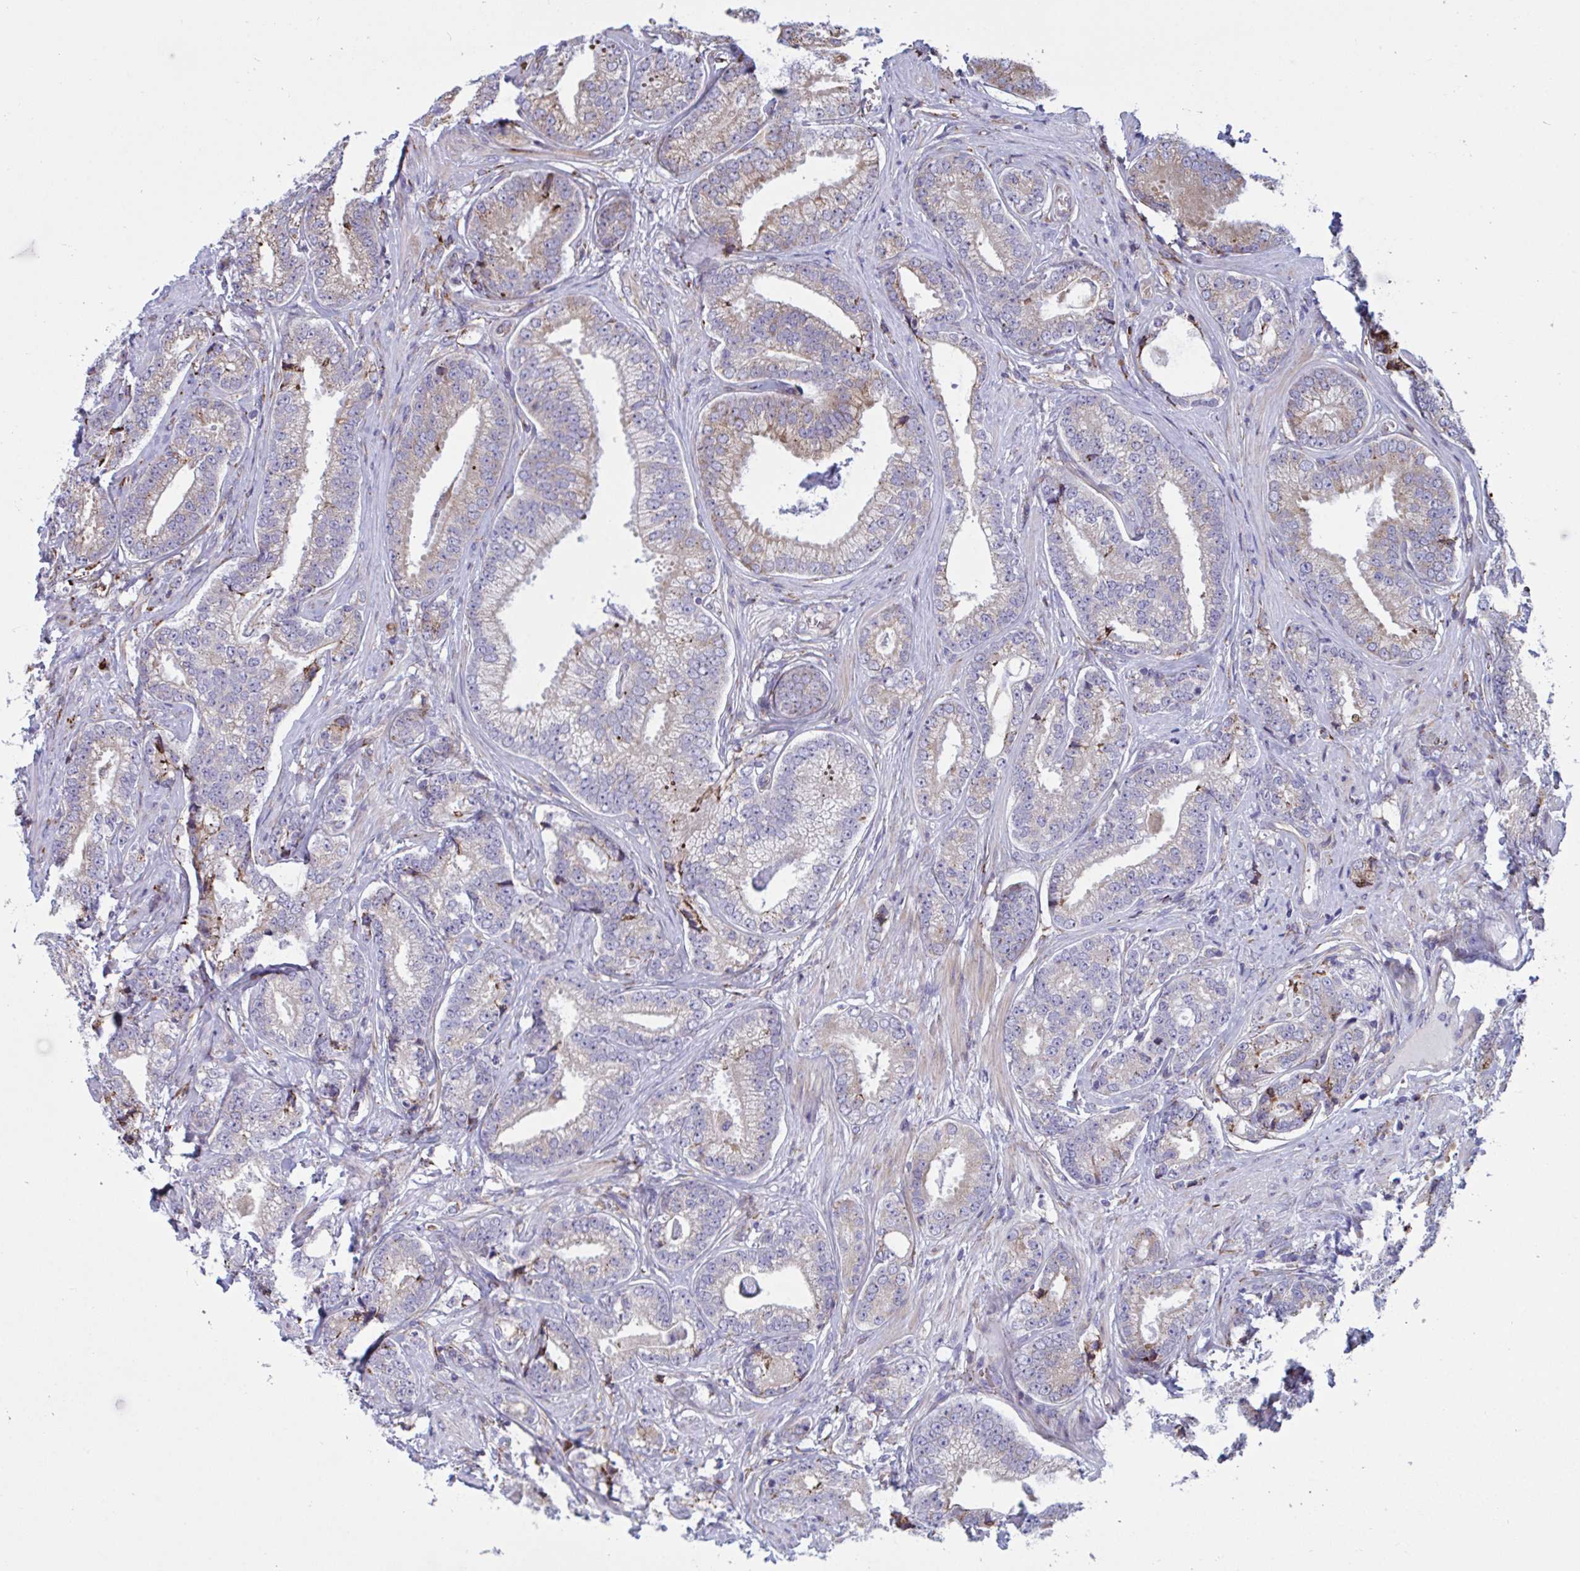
{"staining": {"intensity": "moderate", "quantity": "<25%", "location": "cytoplasmic/membranous"}, "tissue": "prostate cancer", "cell_type": "Tumor cells", "image_type": "cancer", "snomed": [{"axis": "morphology", "description": "Adenocarcinoma, Low grade"}, {"axis": "topography", "description": "Prostate"}], "caption": "Prostate cancer tissue displays moderate cytoplasmic/membranous expression in about <25% of tumor cells", "gene": "PEAK3", "patient": {"sex": "male", "age": 63}}